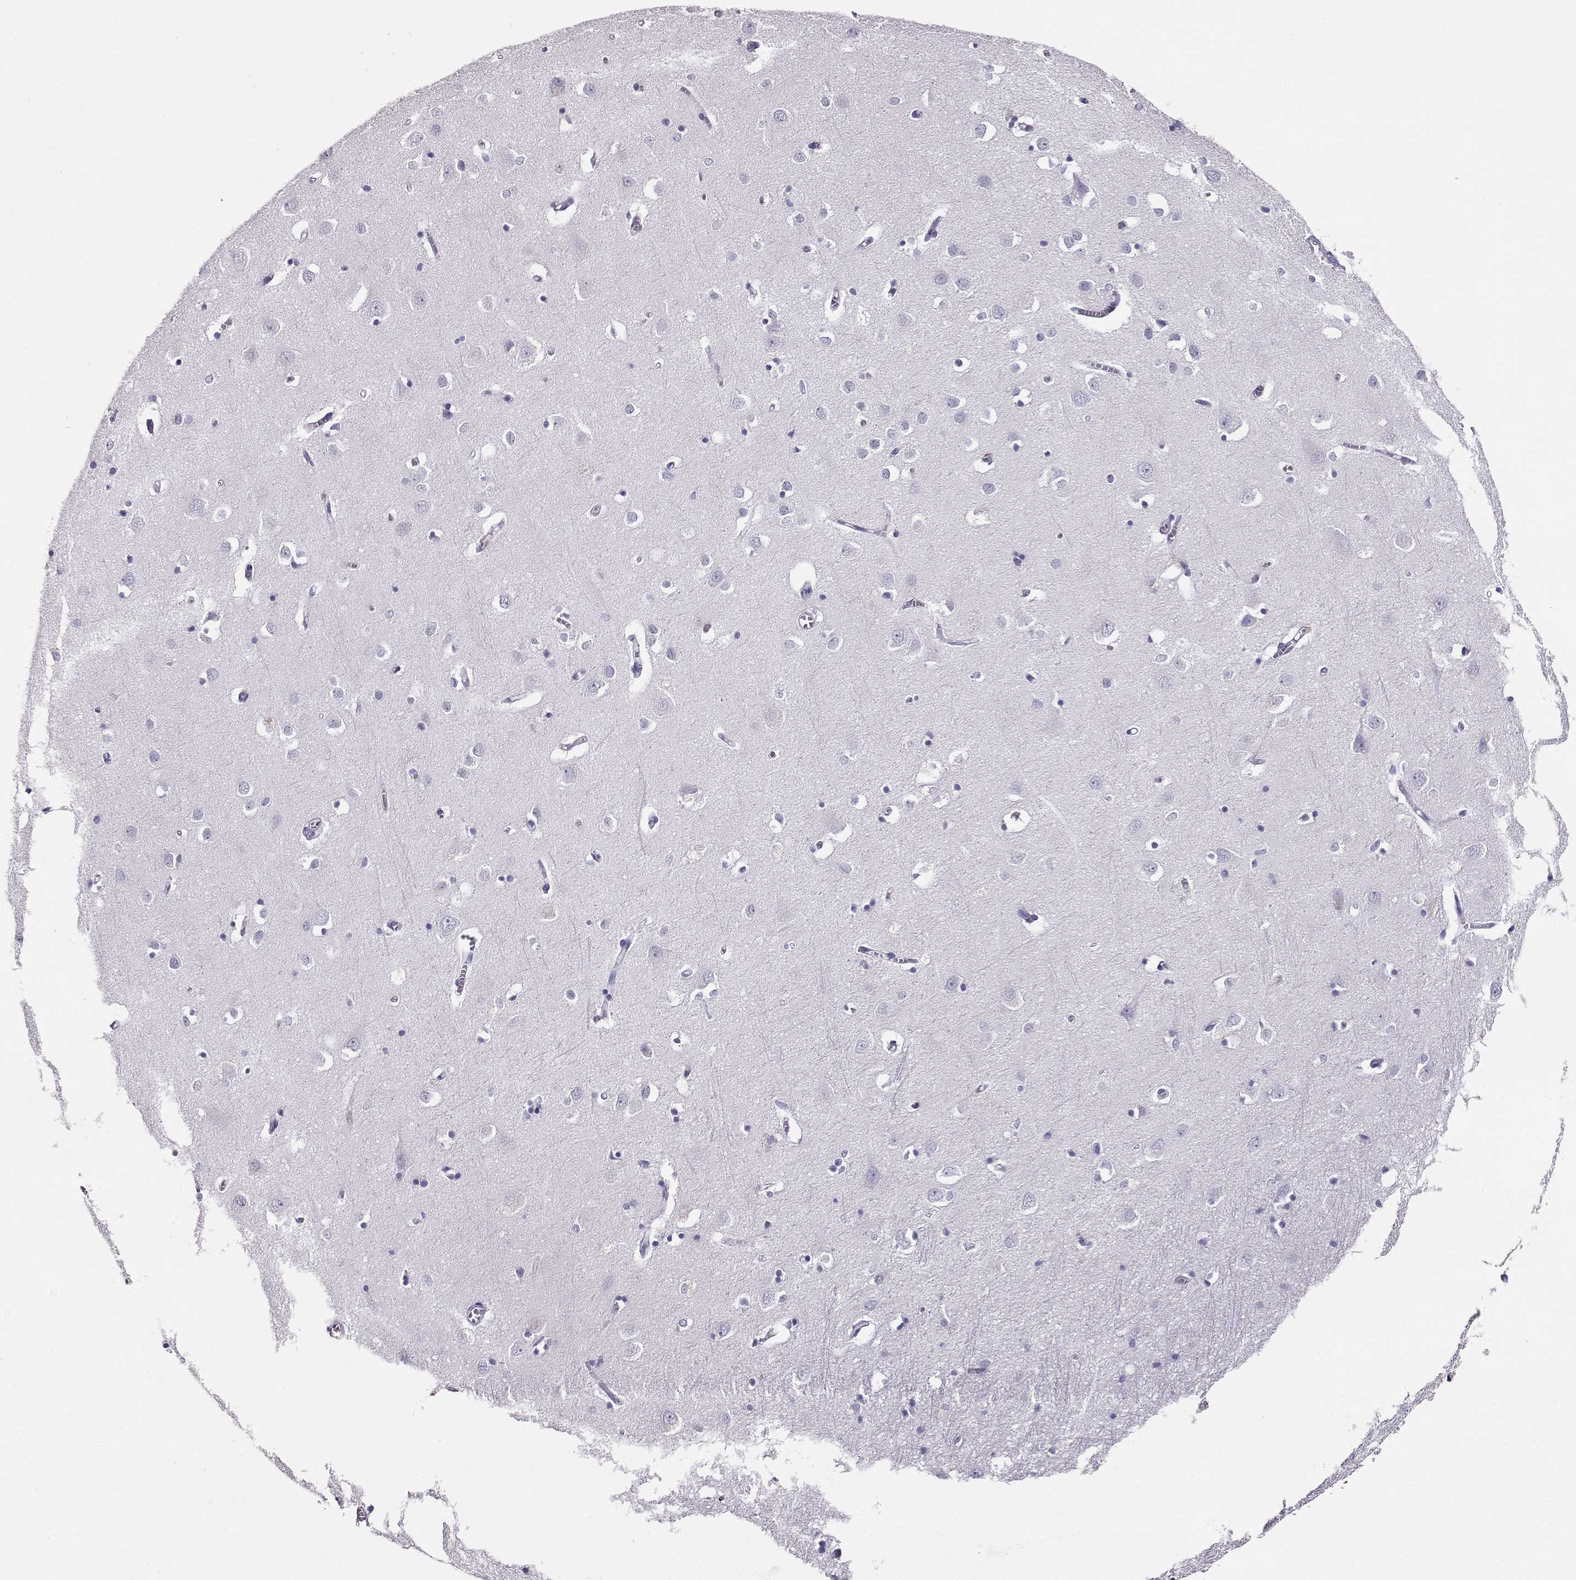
{"staining": {"intensity": "negative", "quantity": "none", "location": "none"}, "tissue": "cerebral cortex", "cell_type": "Endothelial cells", "image_type": "normal", "snomed": [{"axis": "morphology", "description": "Normal tissue, NOS"}, {"axis": "topography", "description": "Cerebral cortex"}], "caption": "This is an IHC micrograph of unremarkable human cerebral cortex. There is no staining in endothelial cells.", "gene": "CRX", "patient": {"sex": "male", "age": 70}}